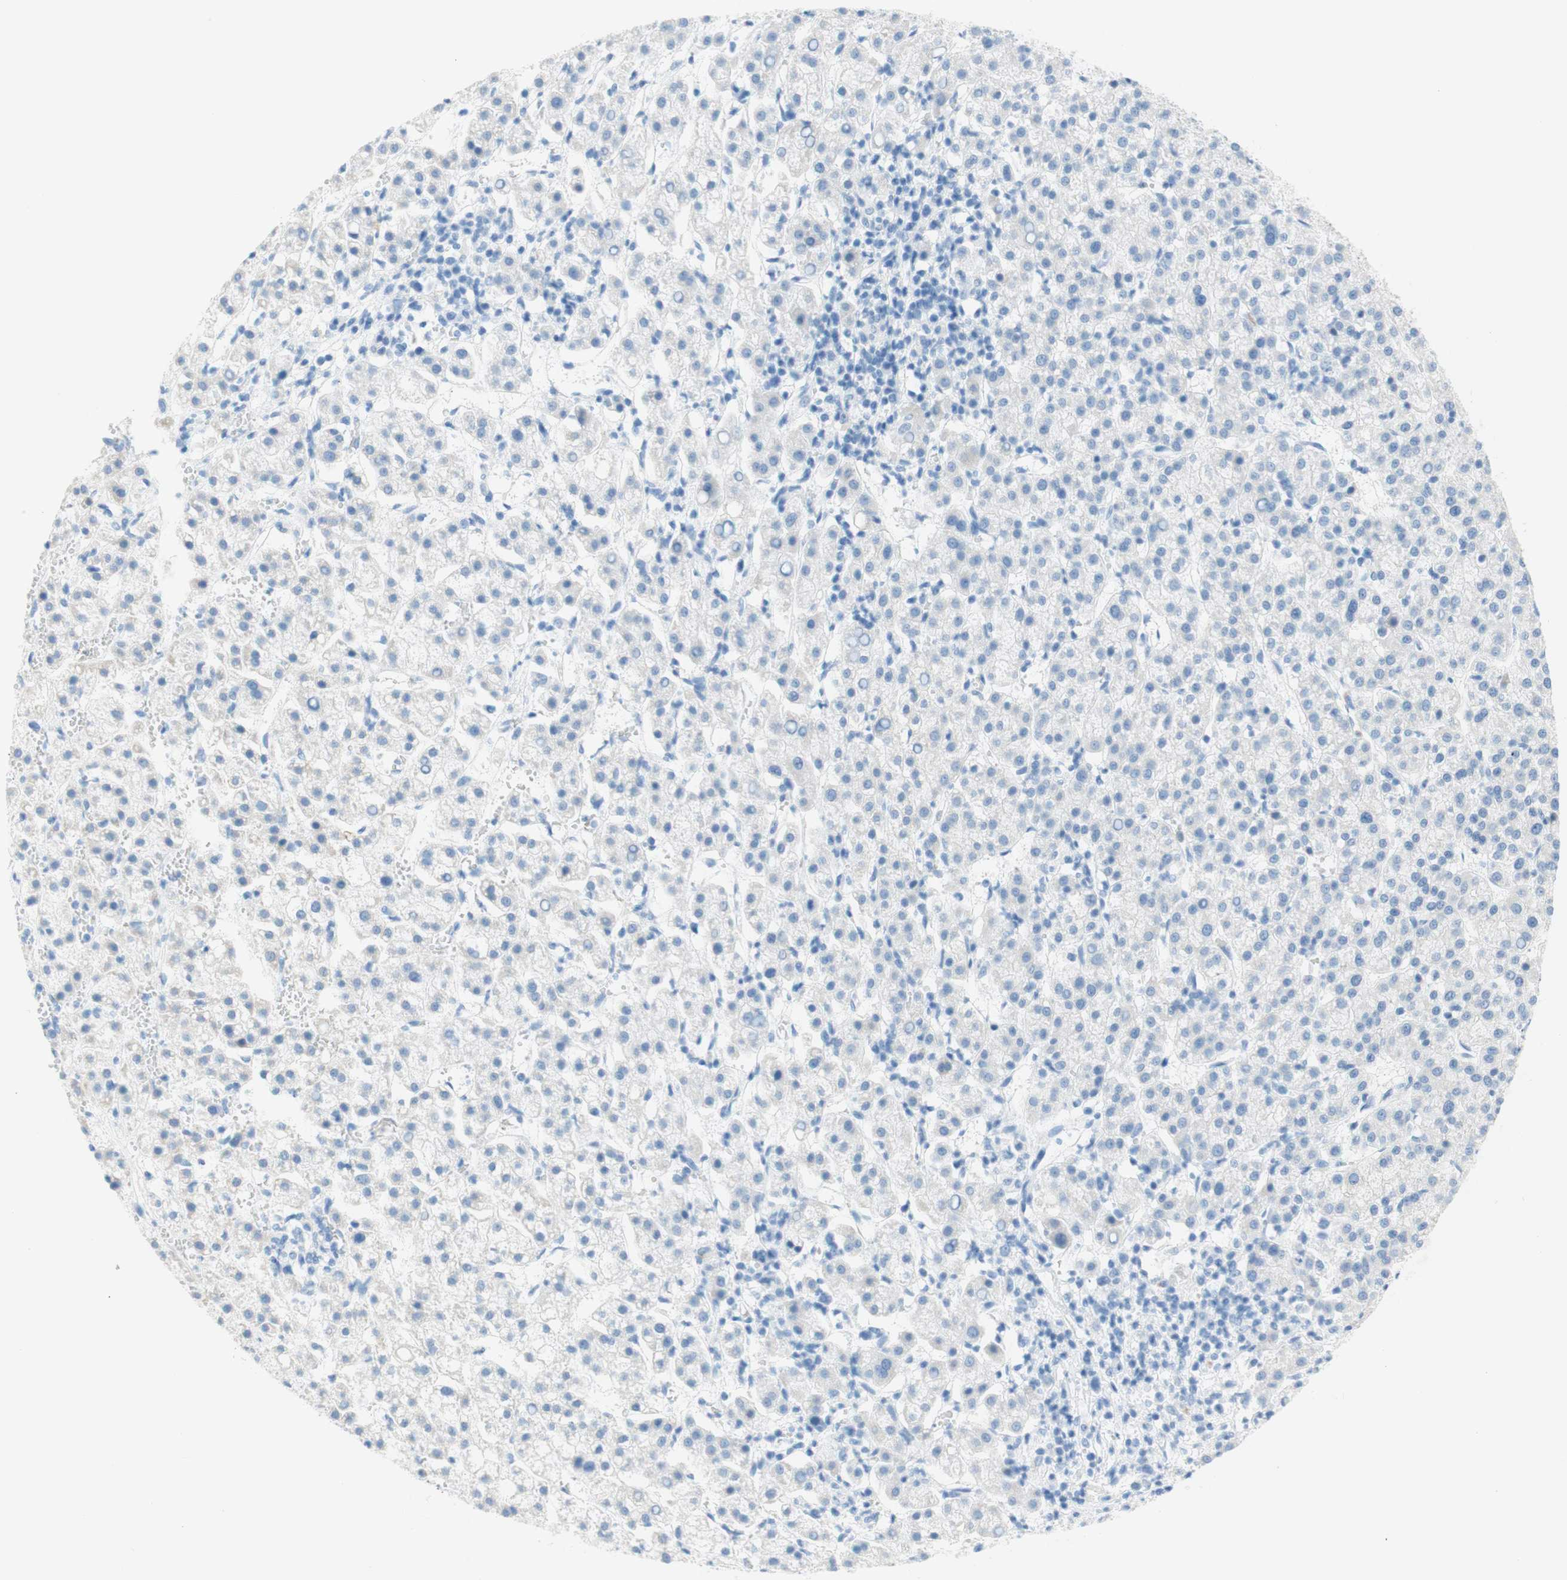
{"staining": {"intensity": "negative", "quantity": "none", "location": "none"}, "tissue": "liver cancer", "cell_type": "Tumor cells", "image_type": "cancer", "snomed": [{"axis": "morphology", "description": "Carcinoma, Hepatocellular, NOS"}, {"axis": "topography", "description": "Liver"}], "caption": "Micrograph shows no protein positivity in tumor cells of liver cancer tissue. The staining is performed using DAB brown chromogen with nuclei counter-stained in using hematoxylin.", "gene": "CEACAM1", "patient": {"sex": "female", "age": 58}}